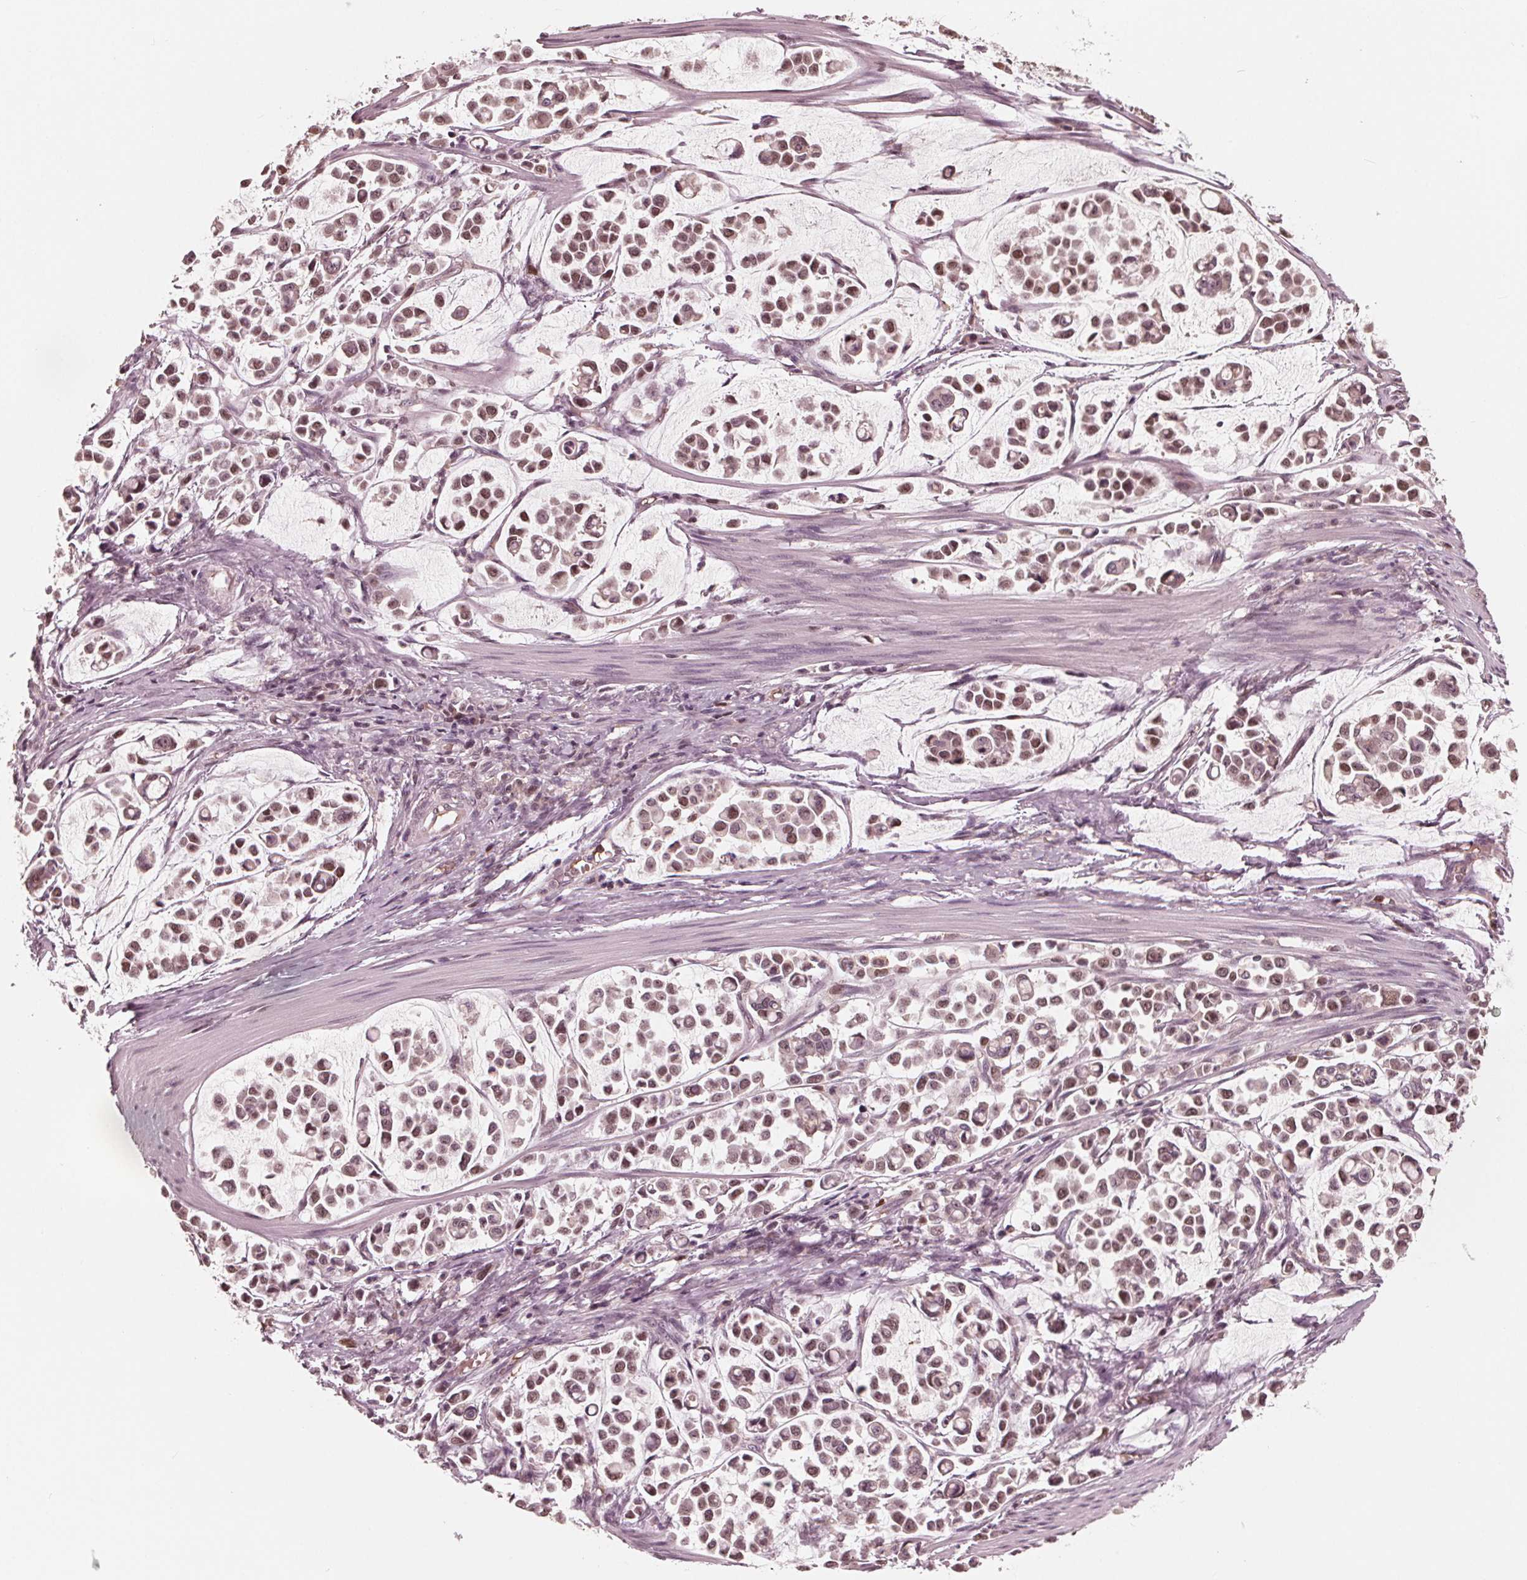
{"staining": {"intensity": "moderate", "quantity": "25%-75%", "location": "nuclear"}, "tissue": "stomach cancer", "cell_type": "Tumor cells", "image_type": "cancer", "snomed": [{"axis": "morphology", "description": "Adenocarcinoma, NOS"}, {"axis": "topography", "description": "Stomach"}], "caption": "The immunohistochemical stain shows moderate nuclear expression in tumor cells of adenocarcinoma (stomach) tissue. Immunohistochemistry (ihc) stains the protein in brown and the nuclei are stained blue.", "gene": "HIRIP3", "patient": {"sex": "male", "age": 82}}